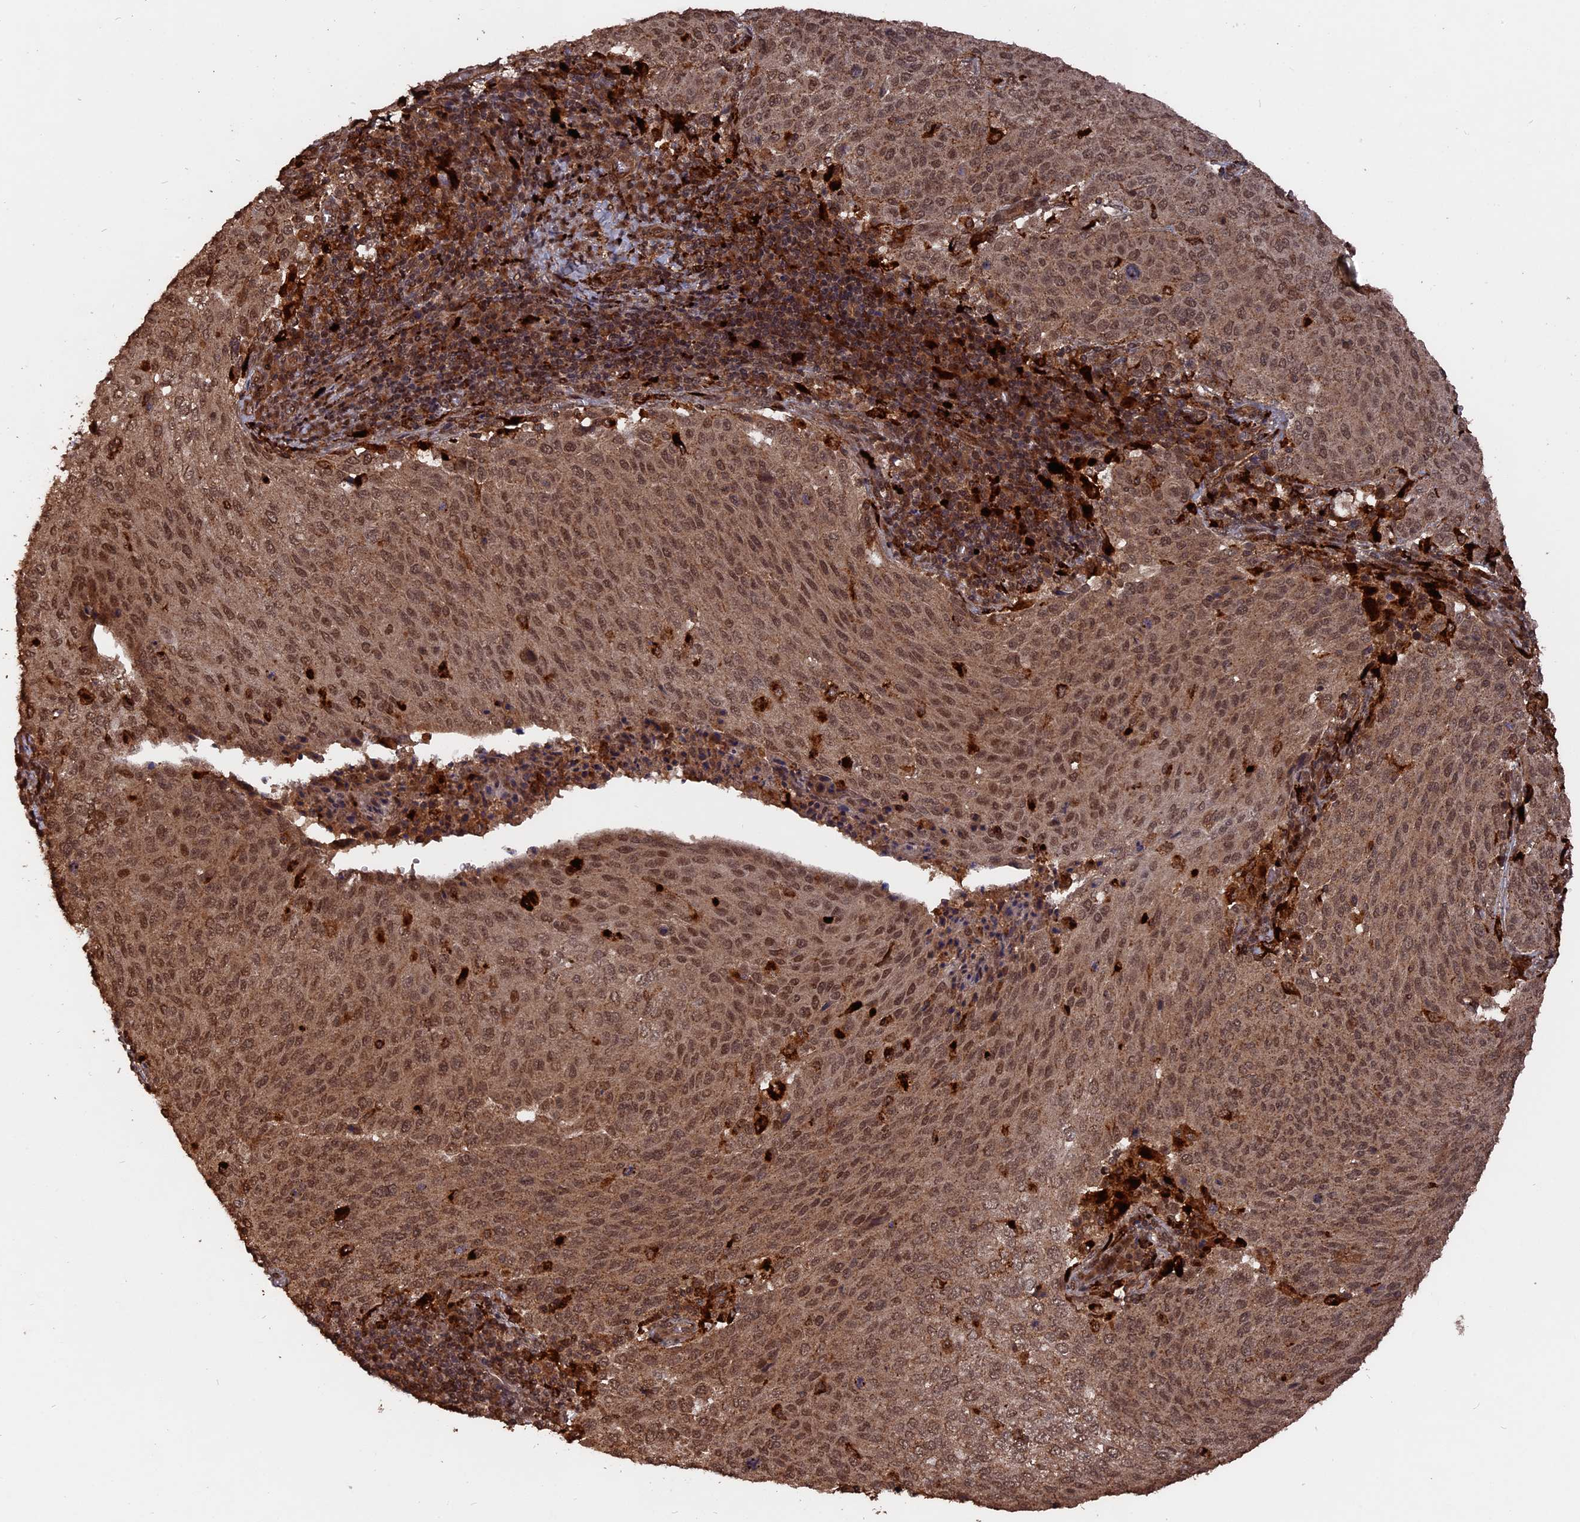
{"staining": {"intensity": "moderate", "quantity": ">75%", "location": "cytoplasmic/membranous,nuclear"}, "tissue": "cervical cancer", "cell_type": "Tumor cells", "image_type": "cancer", "snomed": [{"axis": "morphology", "description": "Squamous cell carcinoma, NOS"}, {"axis": "topography", "description": "Cervix"}], "caption": "IHC (DAB) staining of squamous cell carcinoma (cervical) shows moderate cytoplasmic/membranous and nuclear protein staining in about >75% of tumor cells.", "gene": "TELO2", "patient": {"sex": "female", "age": 46}}